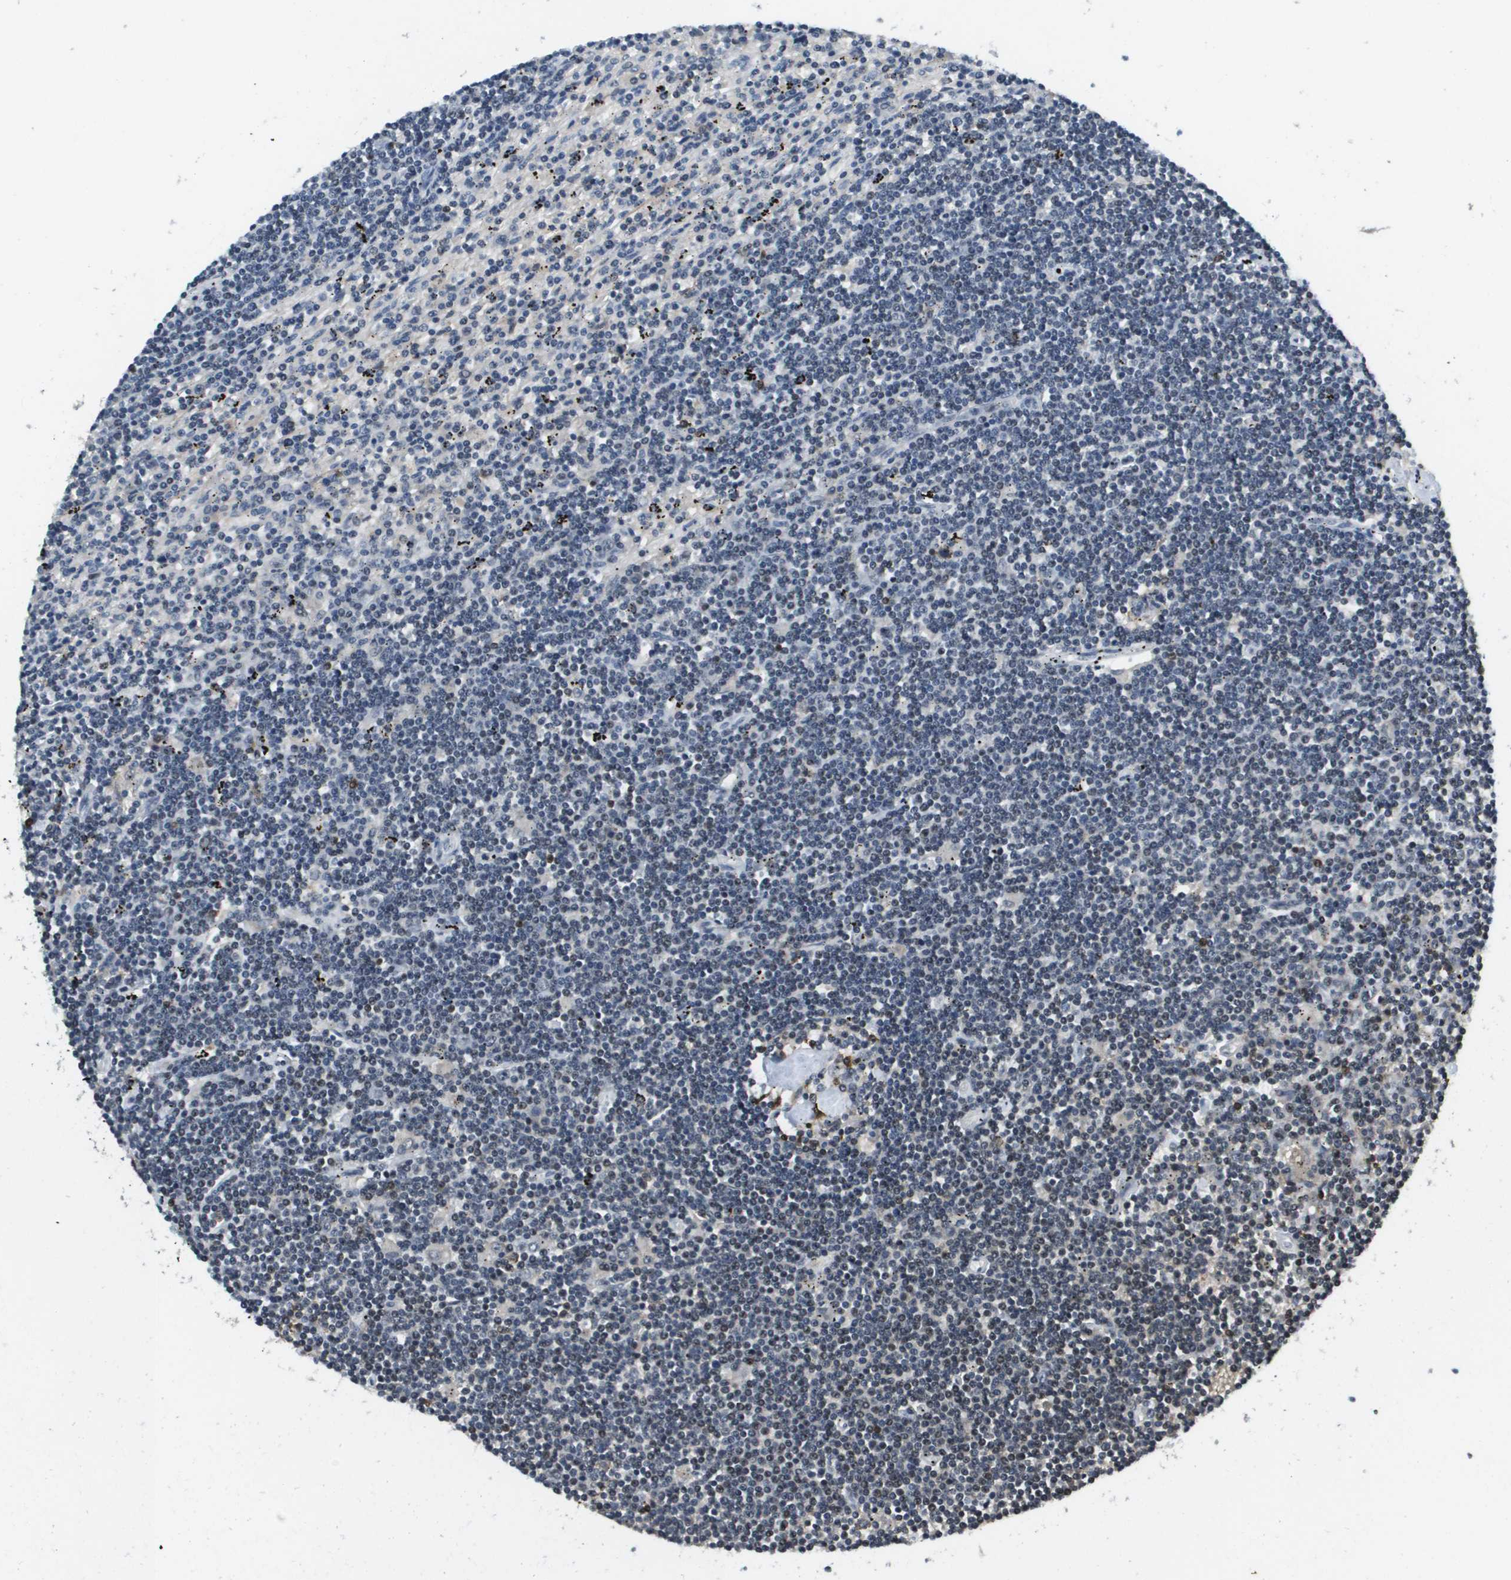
{"staining": {"intensity": "negative", "quantity": "none", "location": "none"}, "tissue": "lymphoma", "cell_type": "Tumor cells", "image_type": "cancer", "snomed": [{"axis": "morphology", "description": "Malignant lymphoma, non-Hodgkin's type, Low grade"}, {"axis": "topography", "description": "Spleen"}], "caption": "Histopathology image shows no protein expression in tumor cells of low-grade malignant lymphoma, non-Hodgkin's type tissue.", "gene": "EP400", "patient": {"sex": "male", "age": 76}}